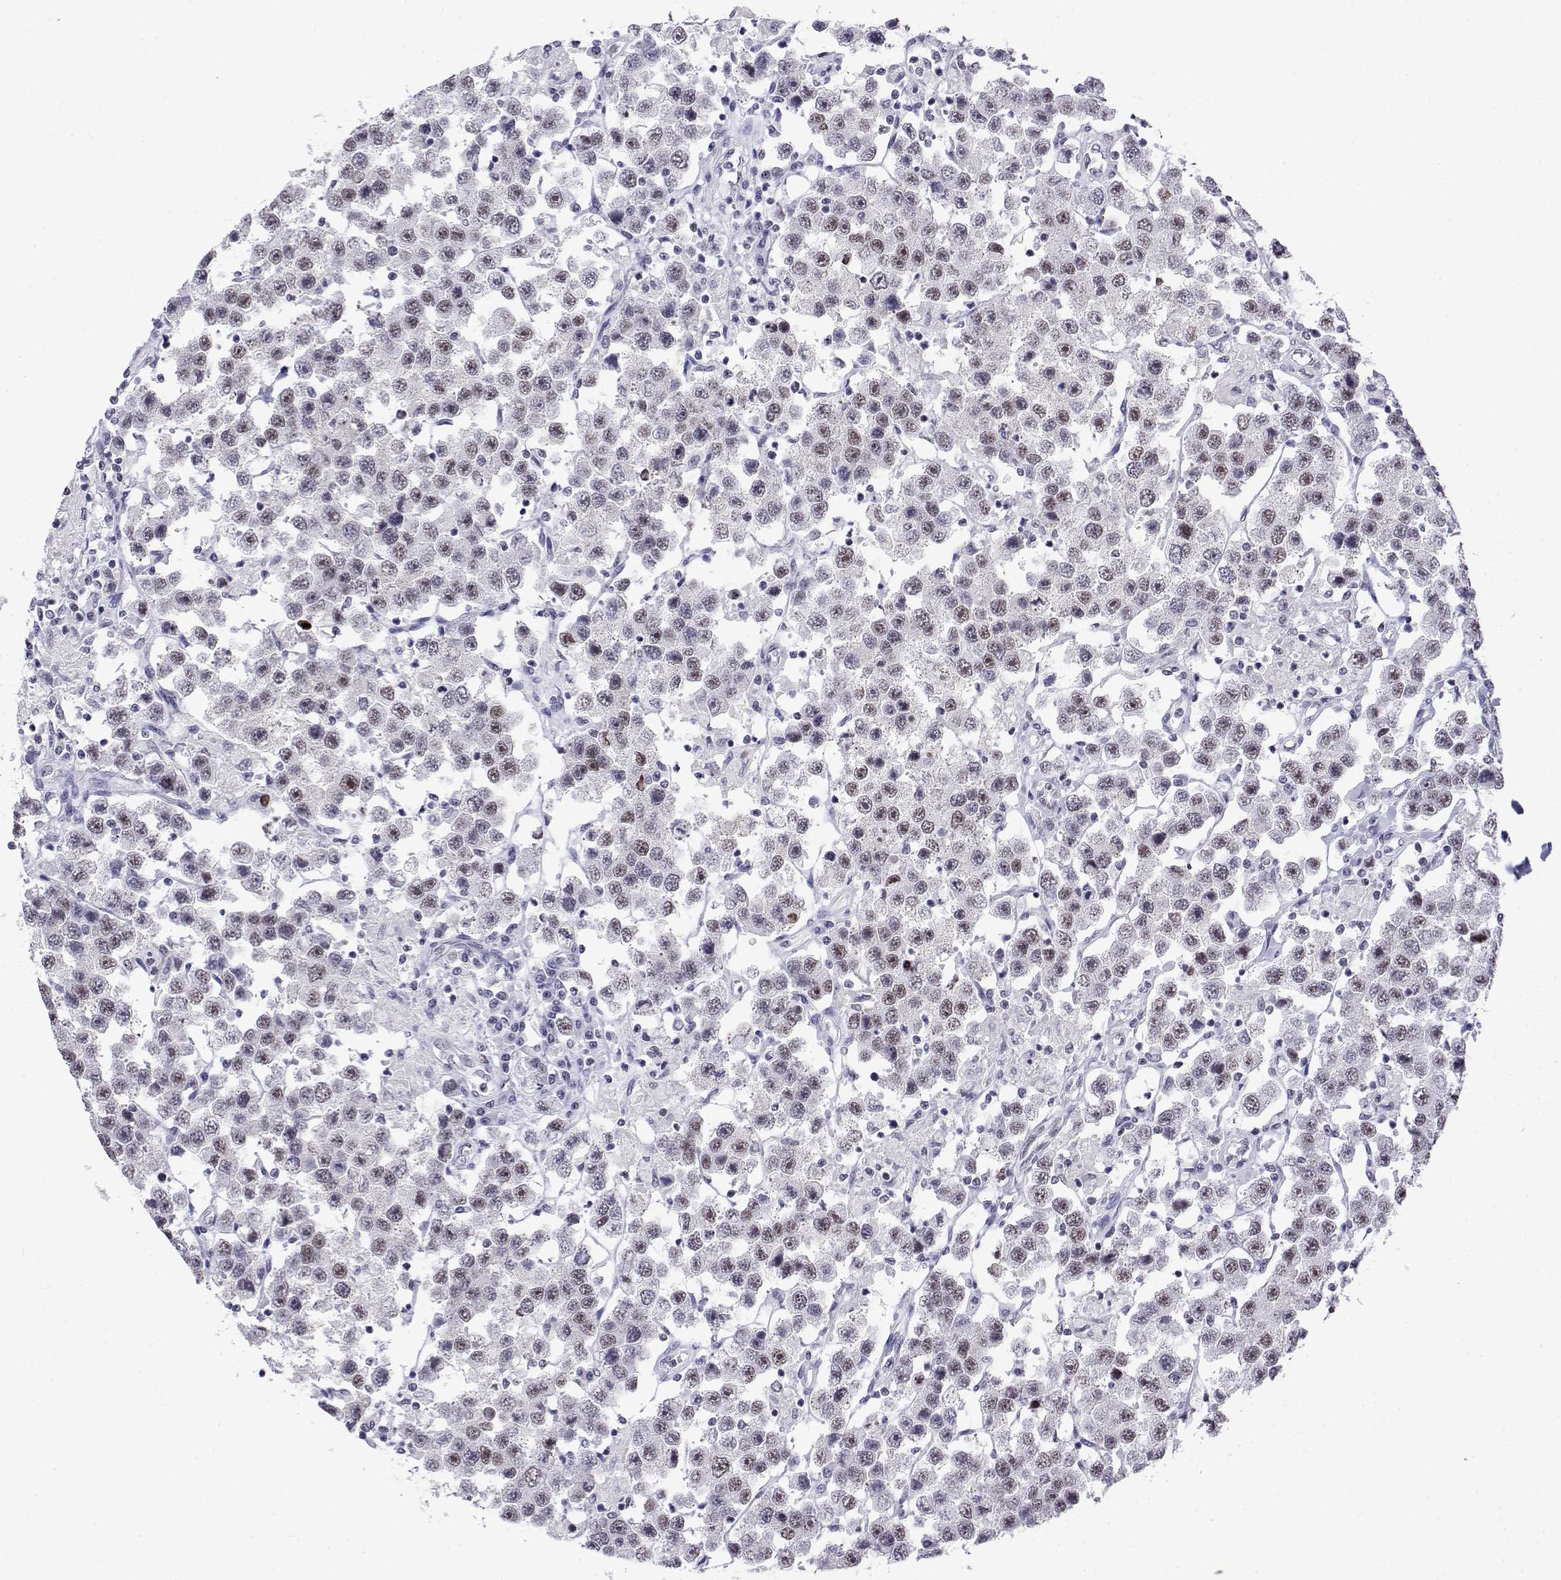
{"staining": {"intensity": "weak", "quantity": "25%-75%", "location": "nuclear"}, "tissue": "testis cancer", "cell_type": "Tumor cells", "image_type": "cancer", "snomed": [{"axis": "morphology", "description": "Seminoma, NOS"}, {"axis": "topography", "description": "Testis"}], "caption": "Brown immunohistochemical staining in human testis cancer shows weak nuclear positivity in approximately 25%-75% of tumor cells.", "gene": "POLDIP3", "patient": {"sex": "male", "age": 45}}